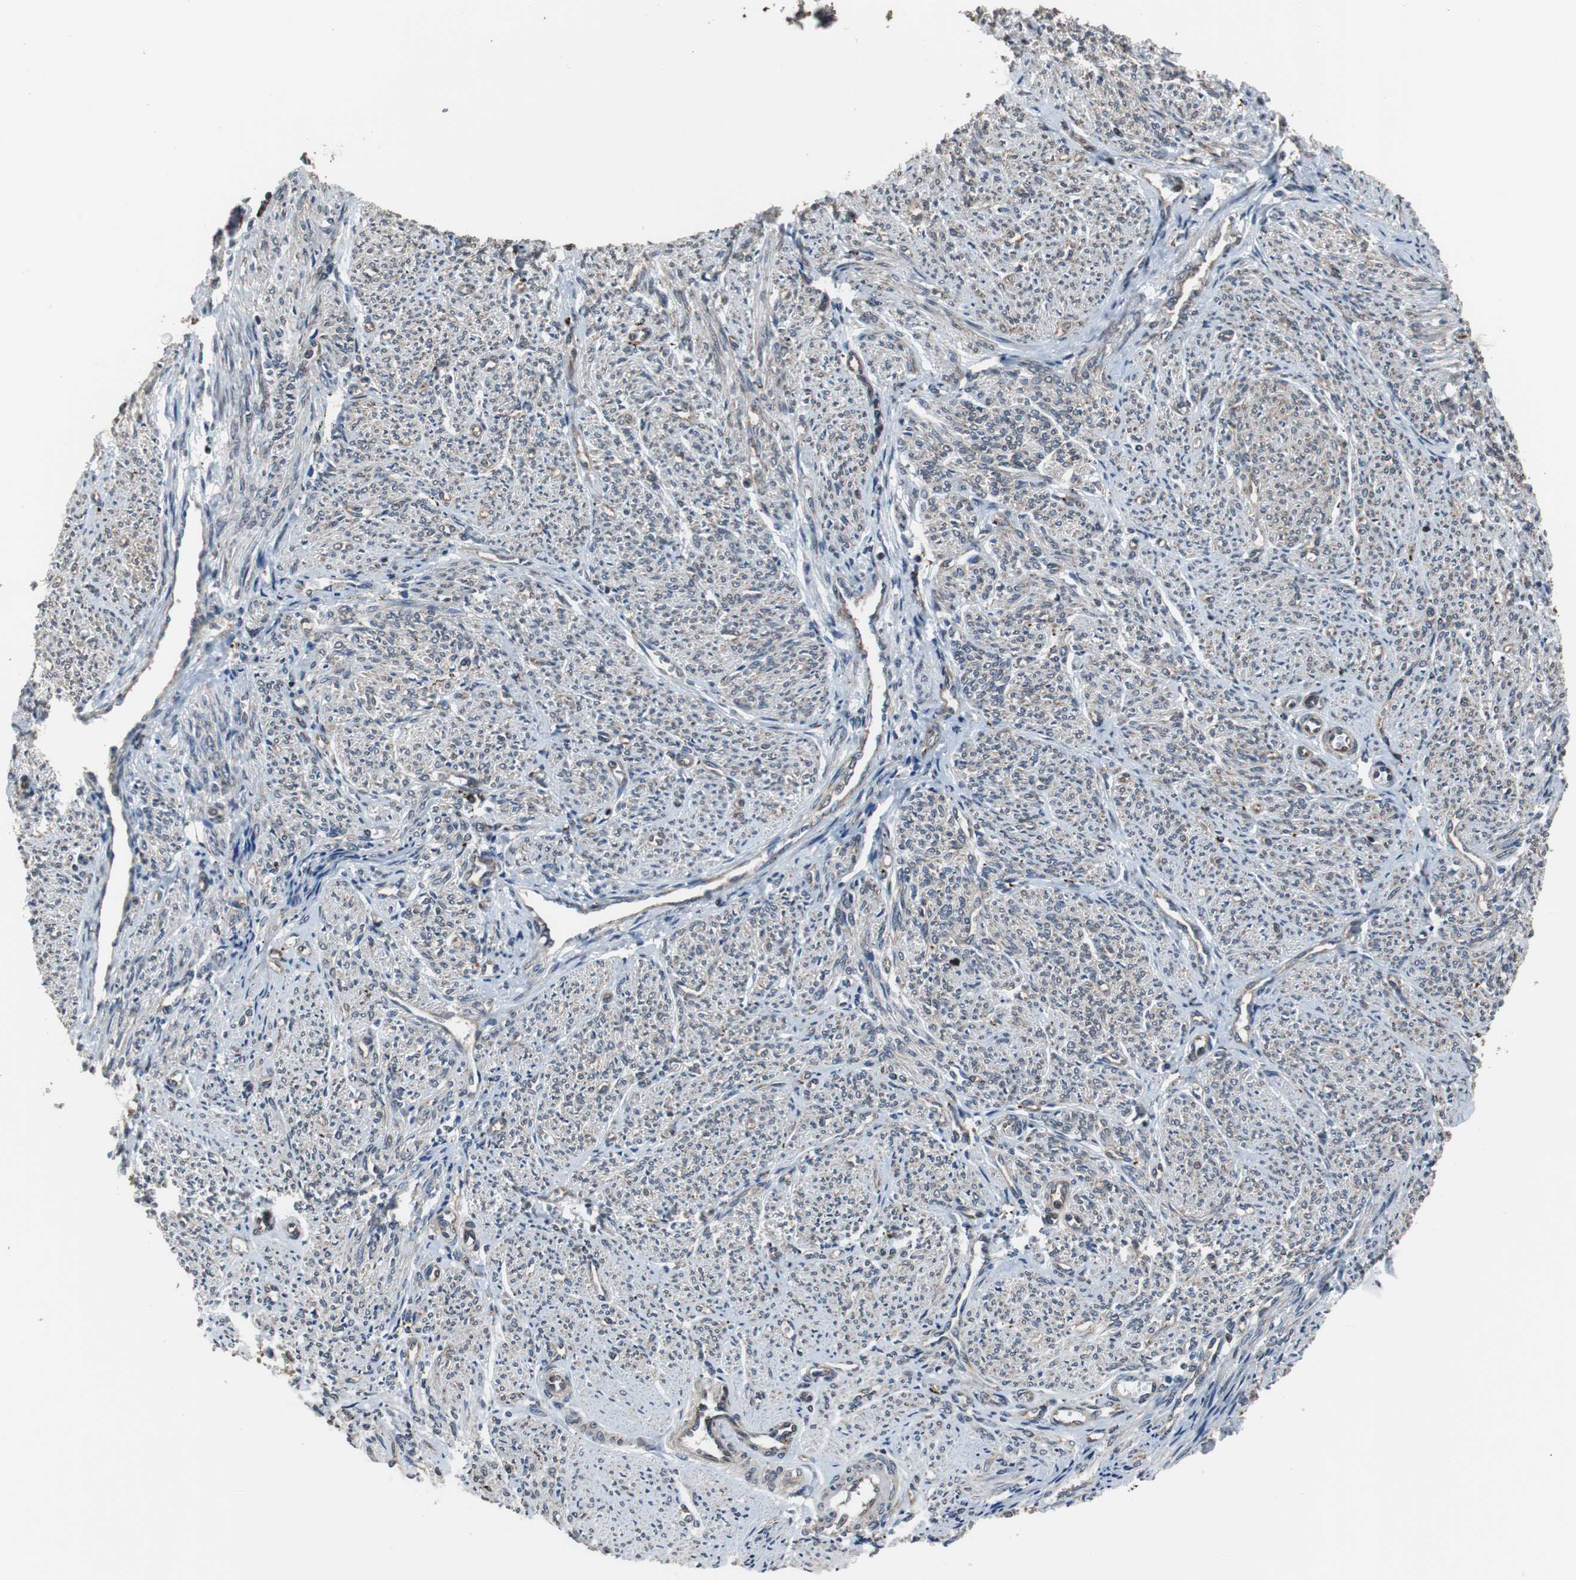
{"staining": {"intensity": "moderate", "quantity": ">75%", "location": "cytoplasmic/membranous"}, "tissue": "smooth muscle", "cell_type": "Smooth muscle cells", "image_type": "normal", "snomed": [{"axis": "morphology", "description": "Normal tissue, NOS"}, {"axis": "topography", "description": "Smooth muscle"}], "caption": "Moderate cytoplasmic/membranous staining is appreciated in approximately >75% of smooth muscle cells in unremarkable smooth muscle. (IHC, brightfield microscopy, high magnification).", "gene": "USP10", "patient": {"sex": "female", "age": 65}}